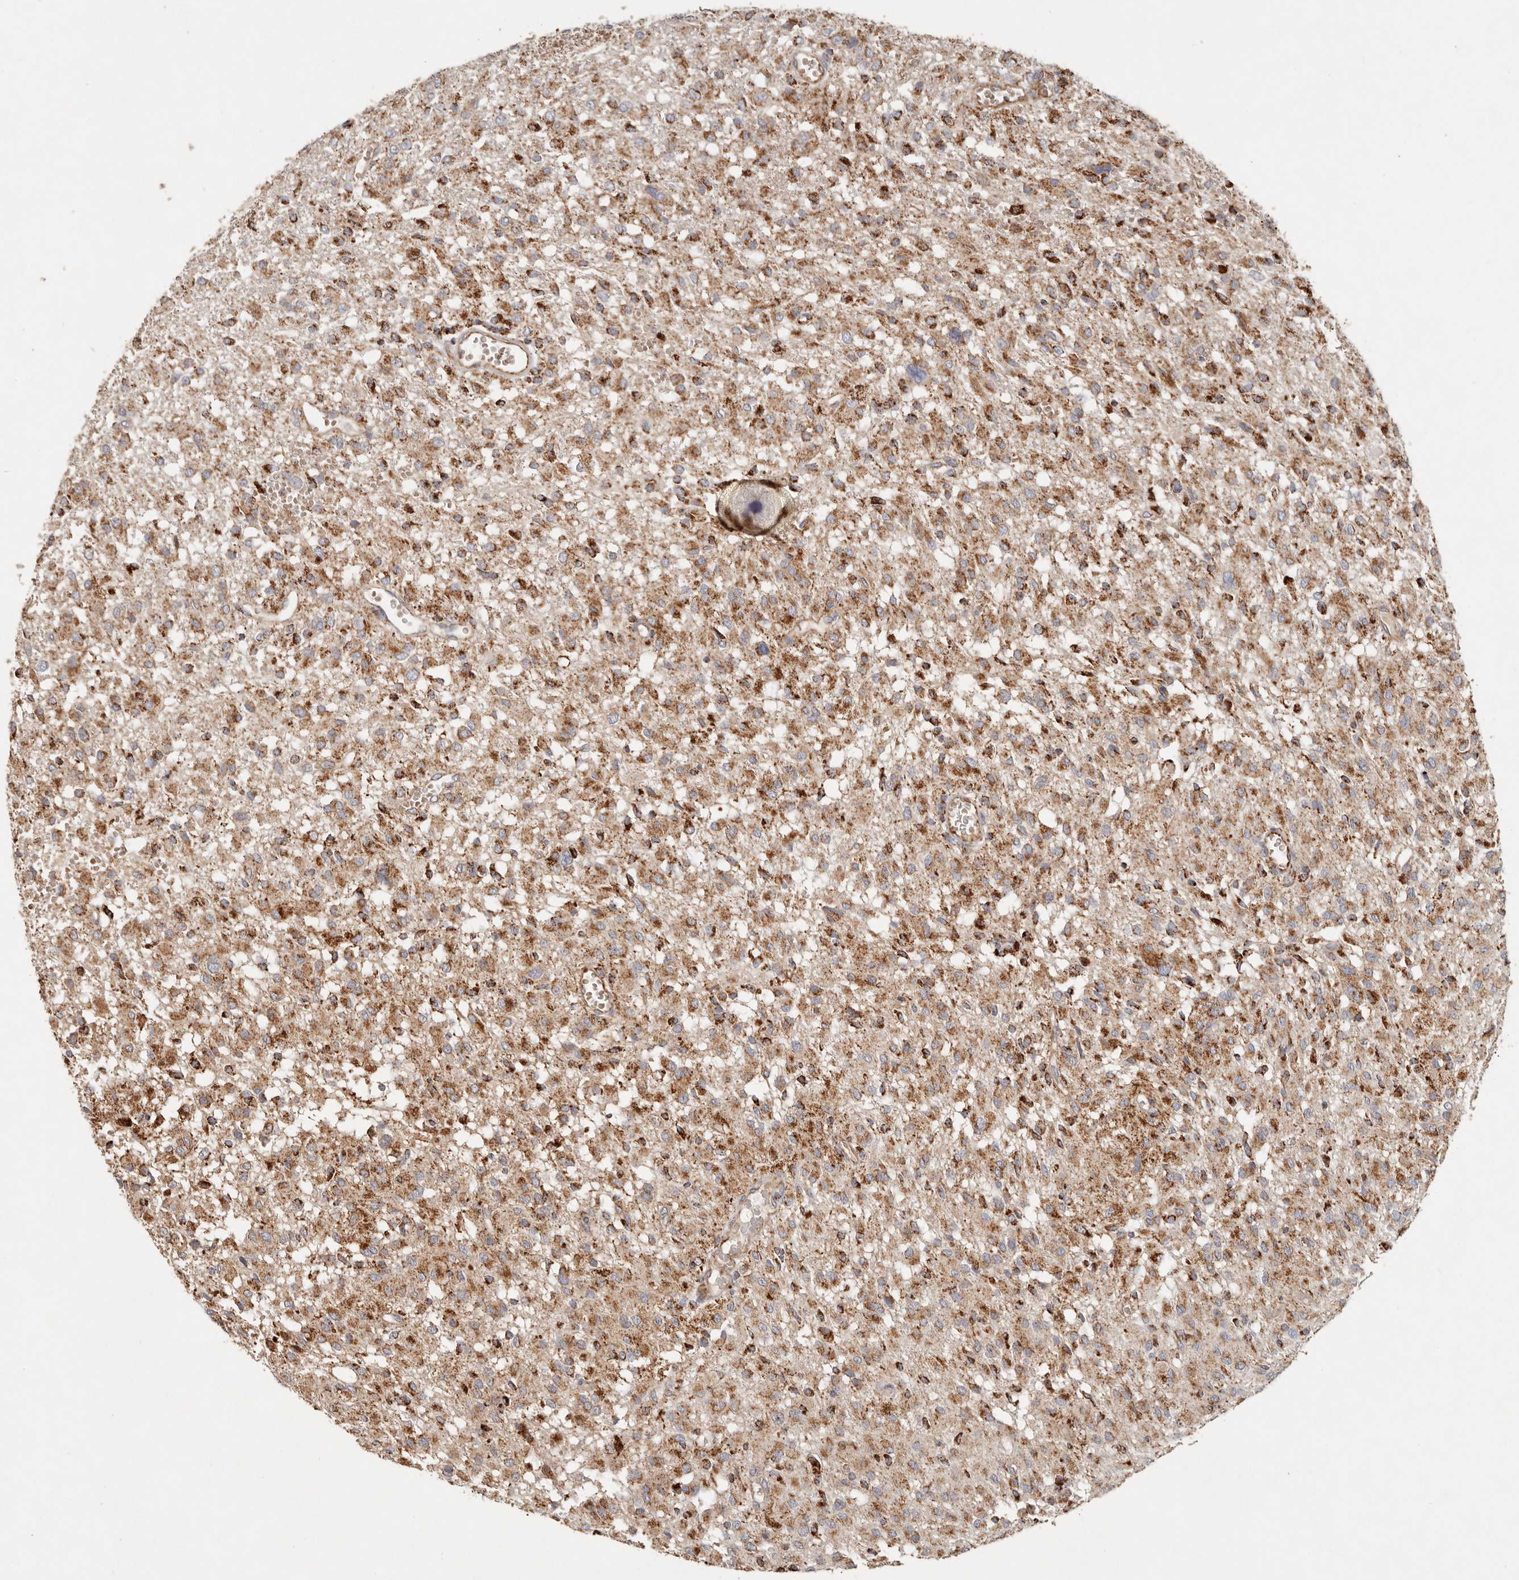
{"staining": {"intensity": "strong", "quantity": ">75%", "location": "cytoplasmic/membranous"}, "tissue": "glioma", "cell_type": "Tumor cells", "image_type": "cancer", "snomed": [{"axis": "morphology", "description": "Glioma, malignant, High grade"}, {"axis": "topography", "description": "Brain"}], "caption": "There is high levels of strong cytoplasmic/membranous staining in tumor cells of malignant glioma (high-grade), as demonstrated by immunohistochemical staining (brown color).", "gene": "ARHGEF10L", "patient": {"sex": "female", "age": 59}}